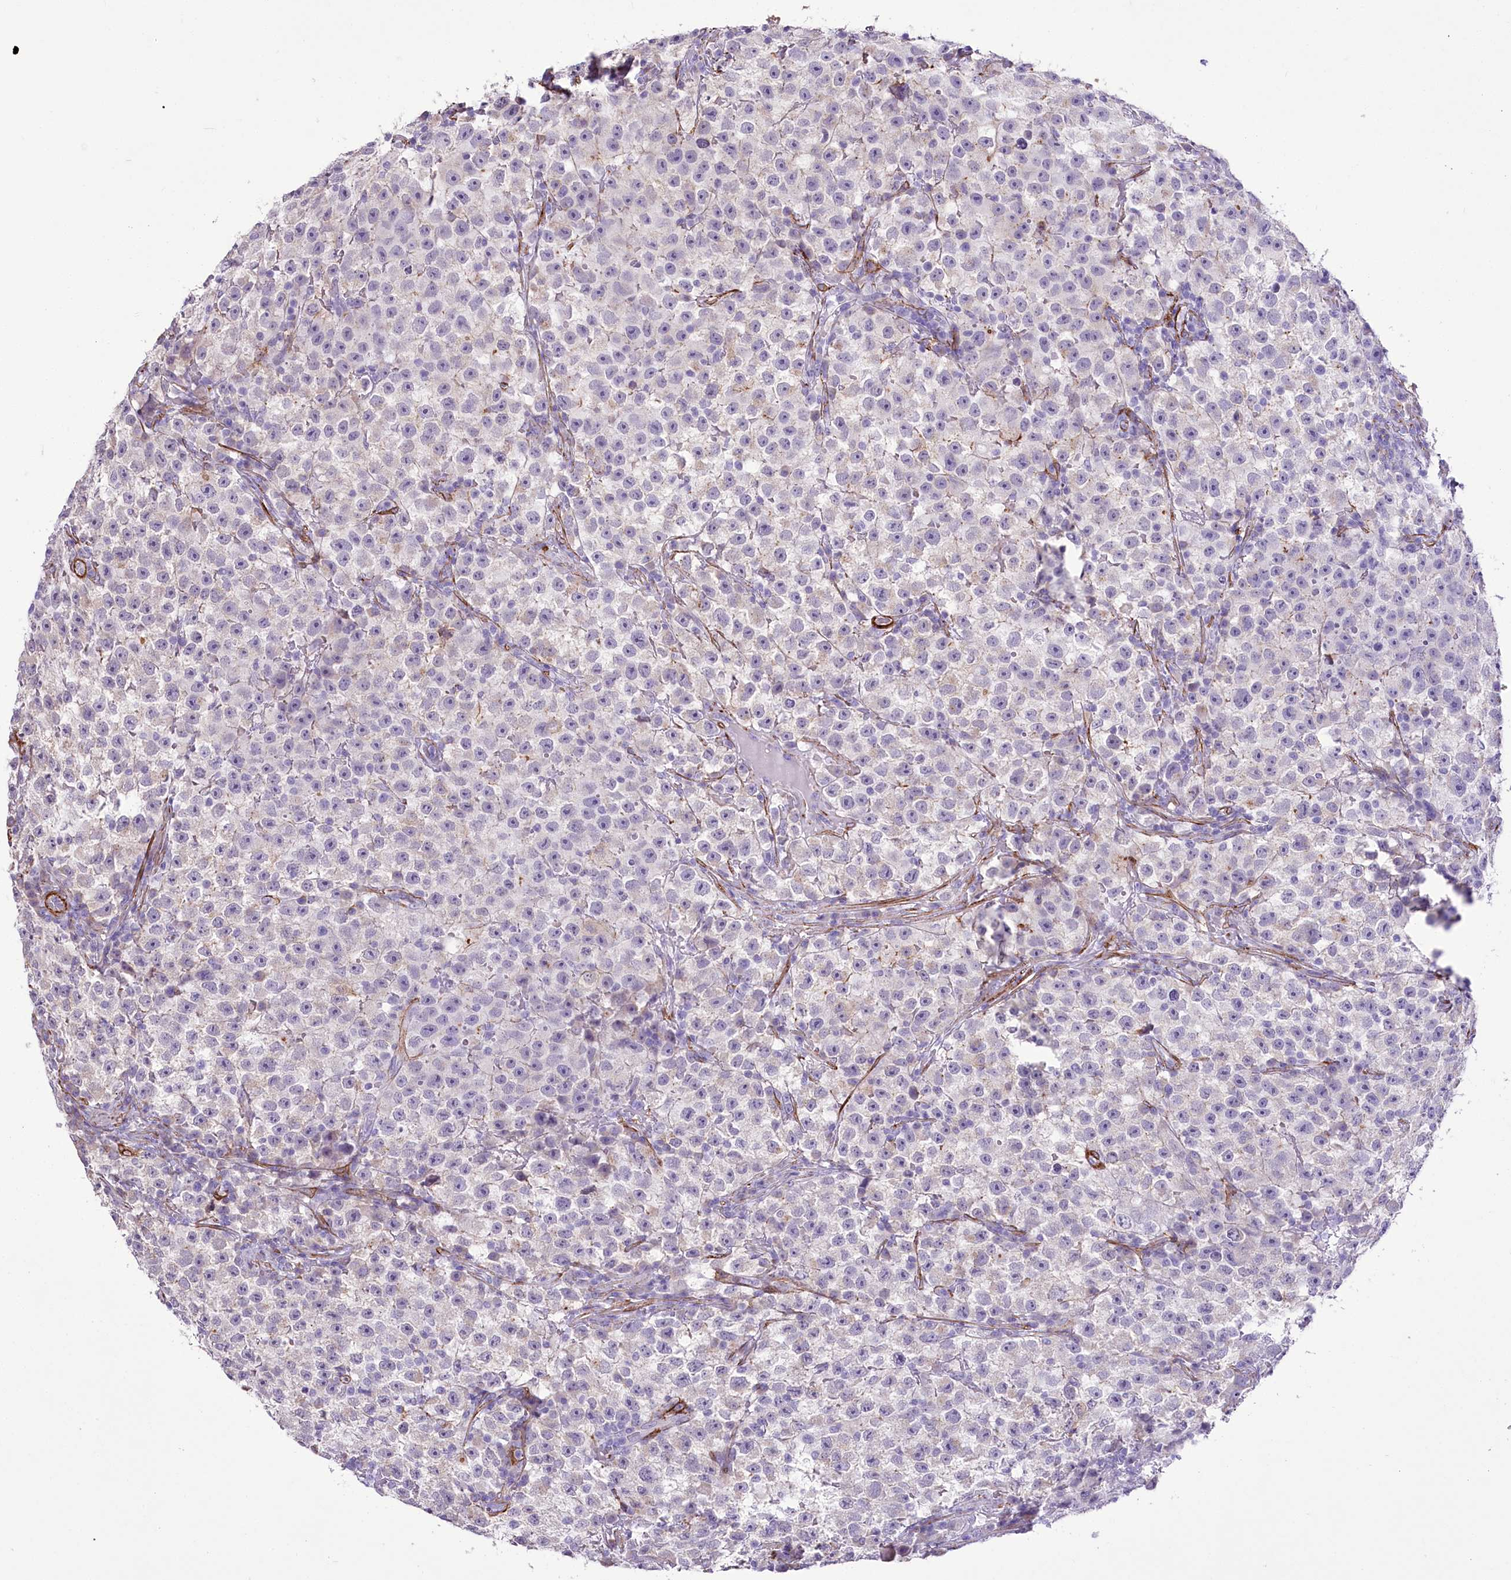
{"staining": {"intensity": "negative", "quantity": "none", "location": "none"}, "tissue": "testis cancer", "cell_type": "Tumor cells", "image_type": "cancer", "snomed": [{"axis": "morphology", "description": "Seminoma, NOS"}, {"axis": "topography", "description": "Testis"}], "caption": "Tumor cells are negative for protein expression in human seminoma (testis).", "gene": "SYNPO2", "patient": {"sex": "male", "age": 22}}